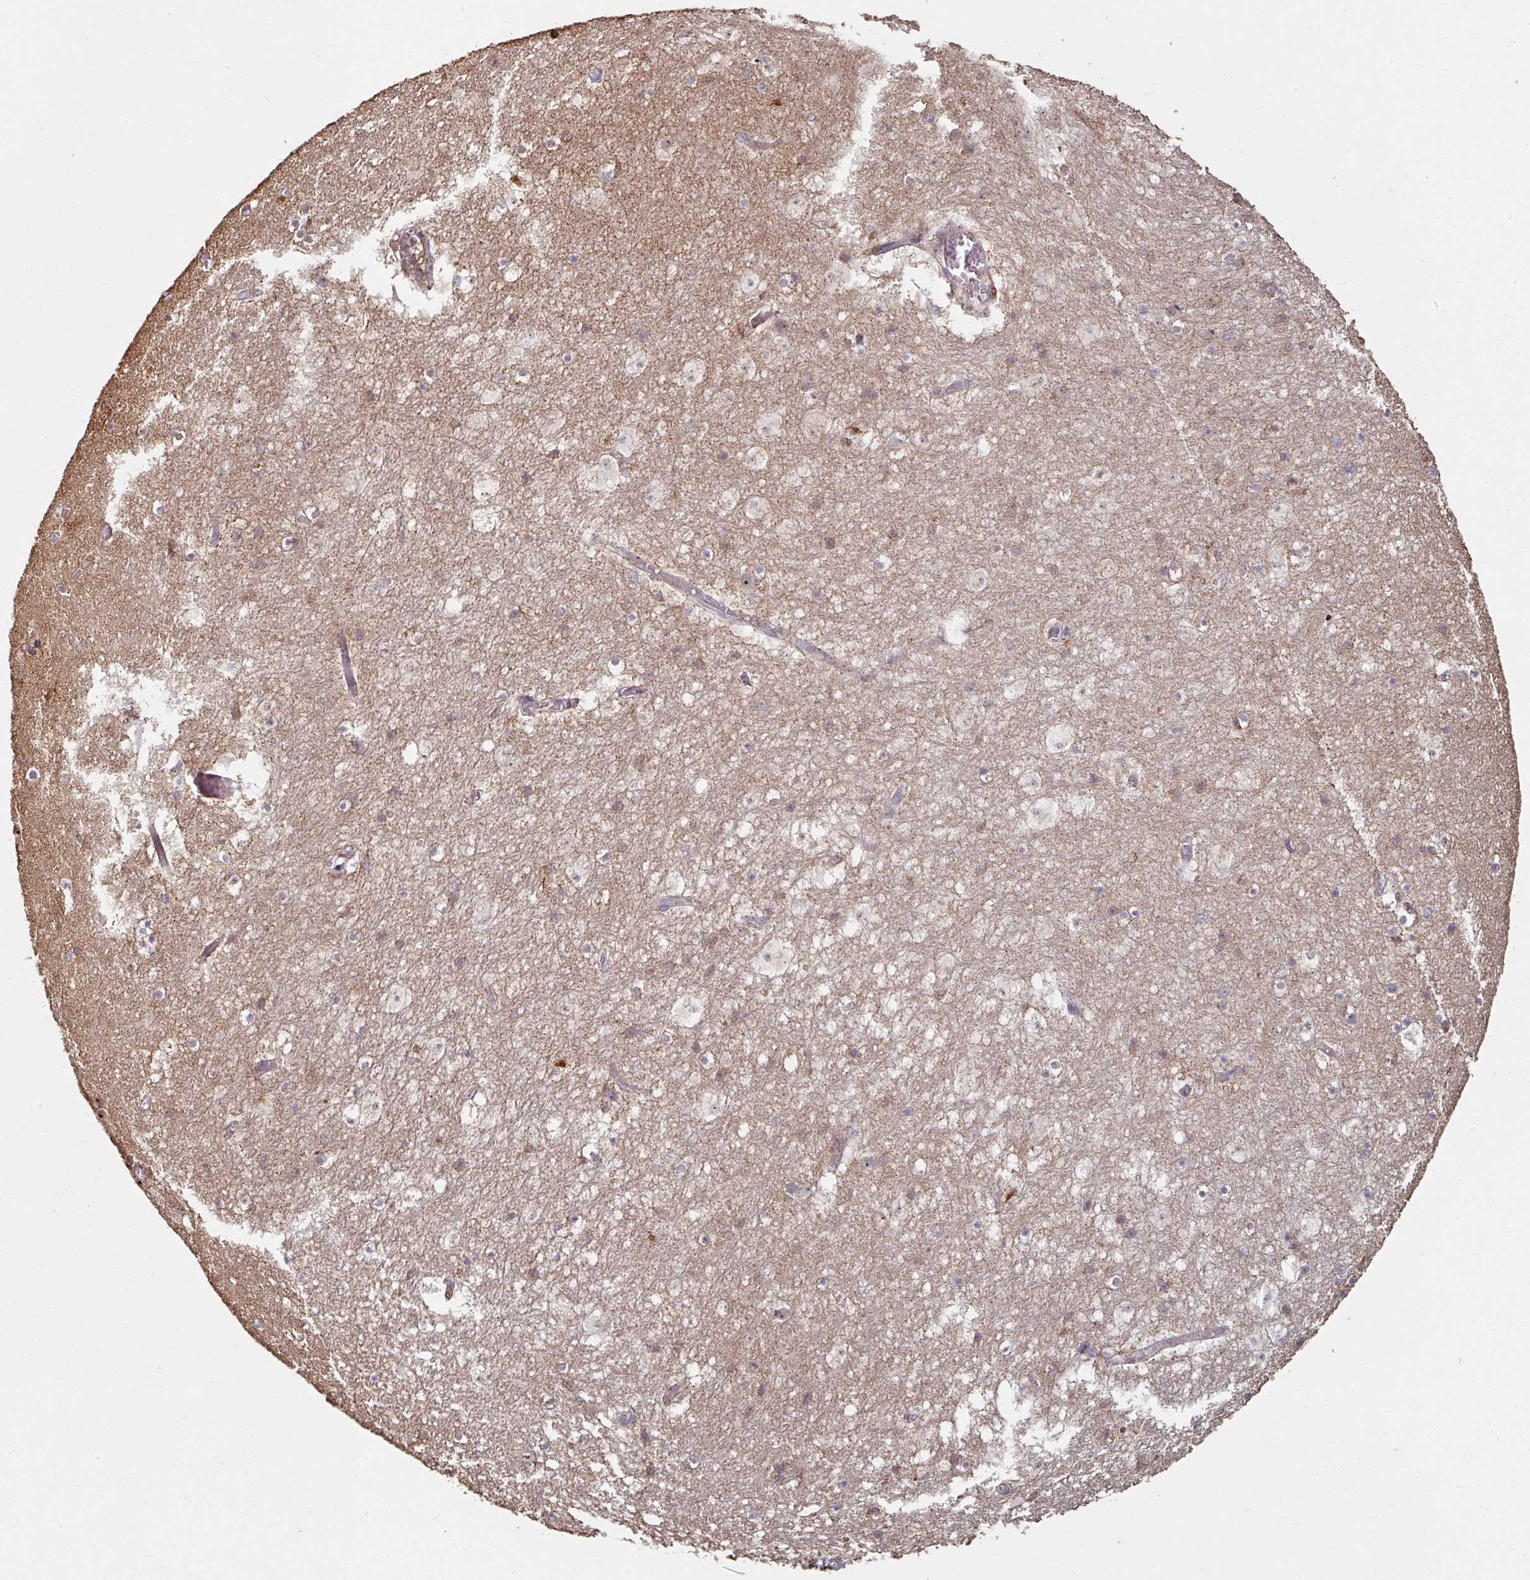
{"staining": {"intensity": "moderate", "quantity": "<25%", "location": "cytoplasmic/membranous,nuclear"}, "tissue": "hippocampus", "cell_type": "Glial cells", "image_type": "normal", "snomed": [{"axis": "morphology", "description": "Normal tissue, NOS"}, {"axis": "topography", "description": "Hippocampus"}], "caption": "Immunohistochemistry (IHC) image of normal hippocampus stained for a protein (brown), which shows low levels of moderate cytoplasmic/membranous,nuclear positivity in approximately <25% of glial cells.", "gene": "OR2D3", "patient": {"sex": "female", "age": 52}}